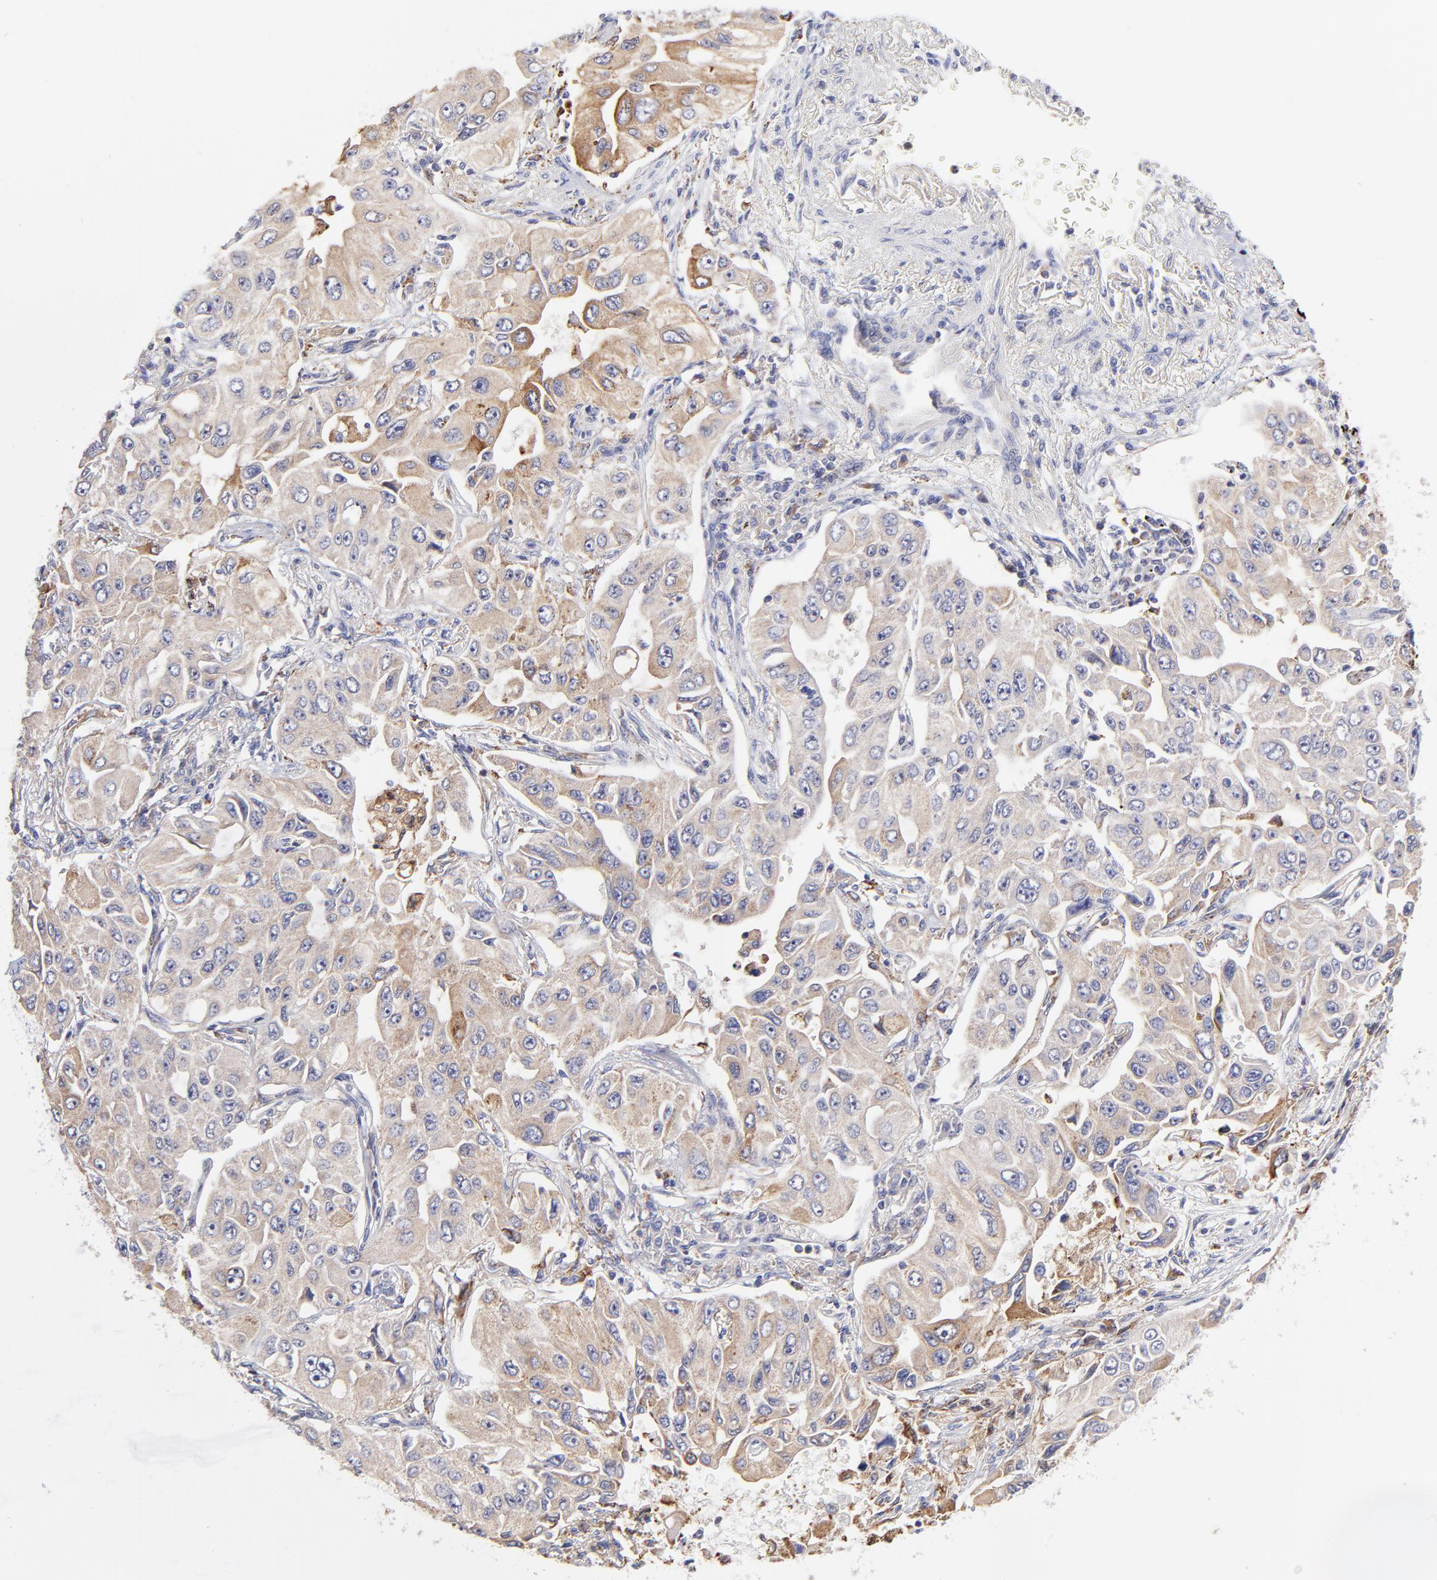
{"staining": {"intensity": "weak", "quantity": ">75%", "location": "cytoplasmic/membranous"}, "tissue": "lung cancer", "cell_type": "Tumor cells", "image_type": "cancer", "snomed": [{"axis": "morphology", "description": "Adenocarcinoma, NOS"}, {"axis": "topography", "description": "Lung"}], "caption": "Protein analysis of lung cancer (adenocarcinoma) tissue demonstrates weak cytoplasmic/membranous staining in about >75% of tumor cells.", "gene": "GCSAM", "patient": {"sex": "male", "age": 84}}